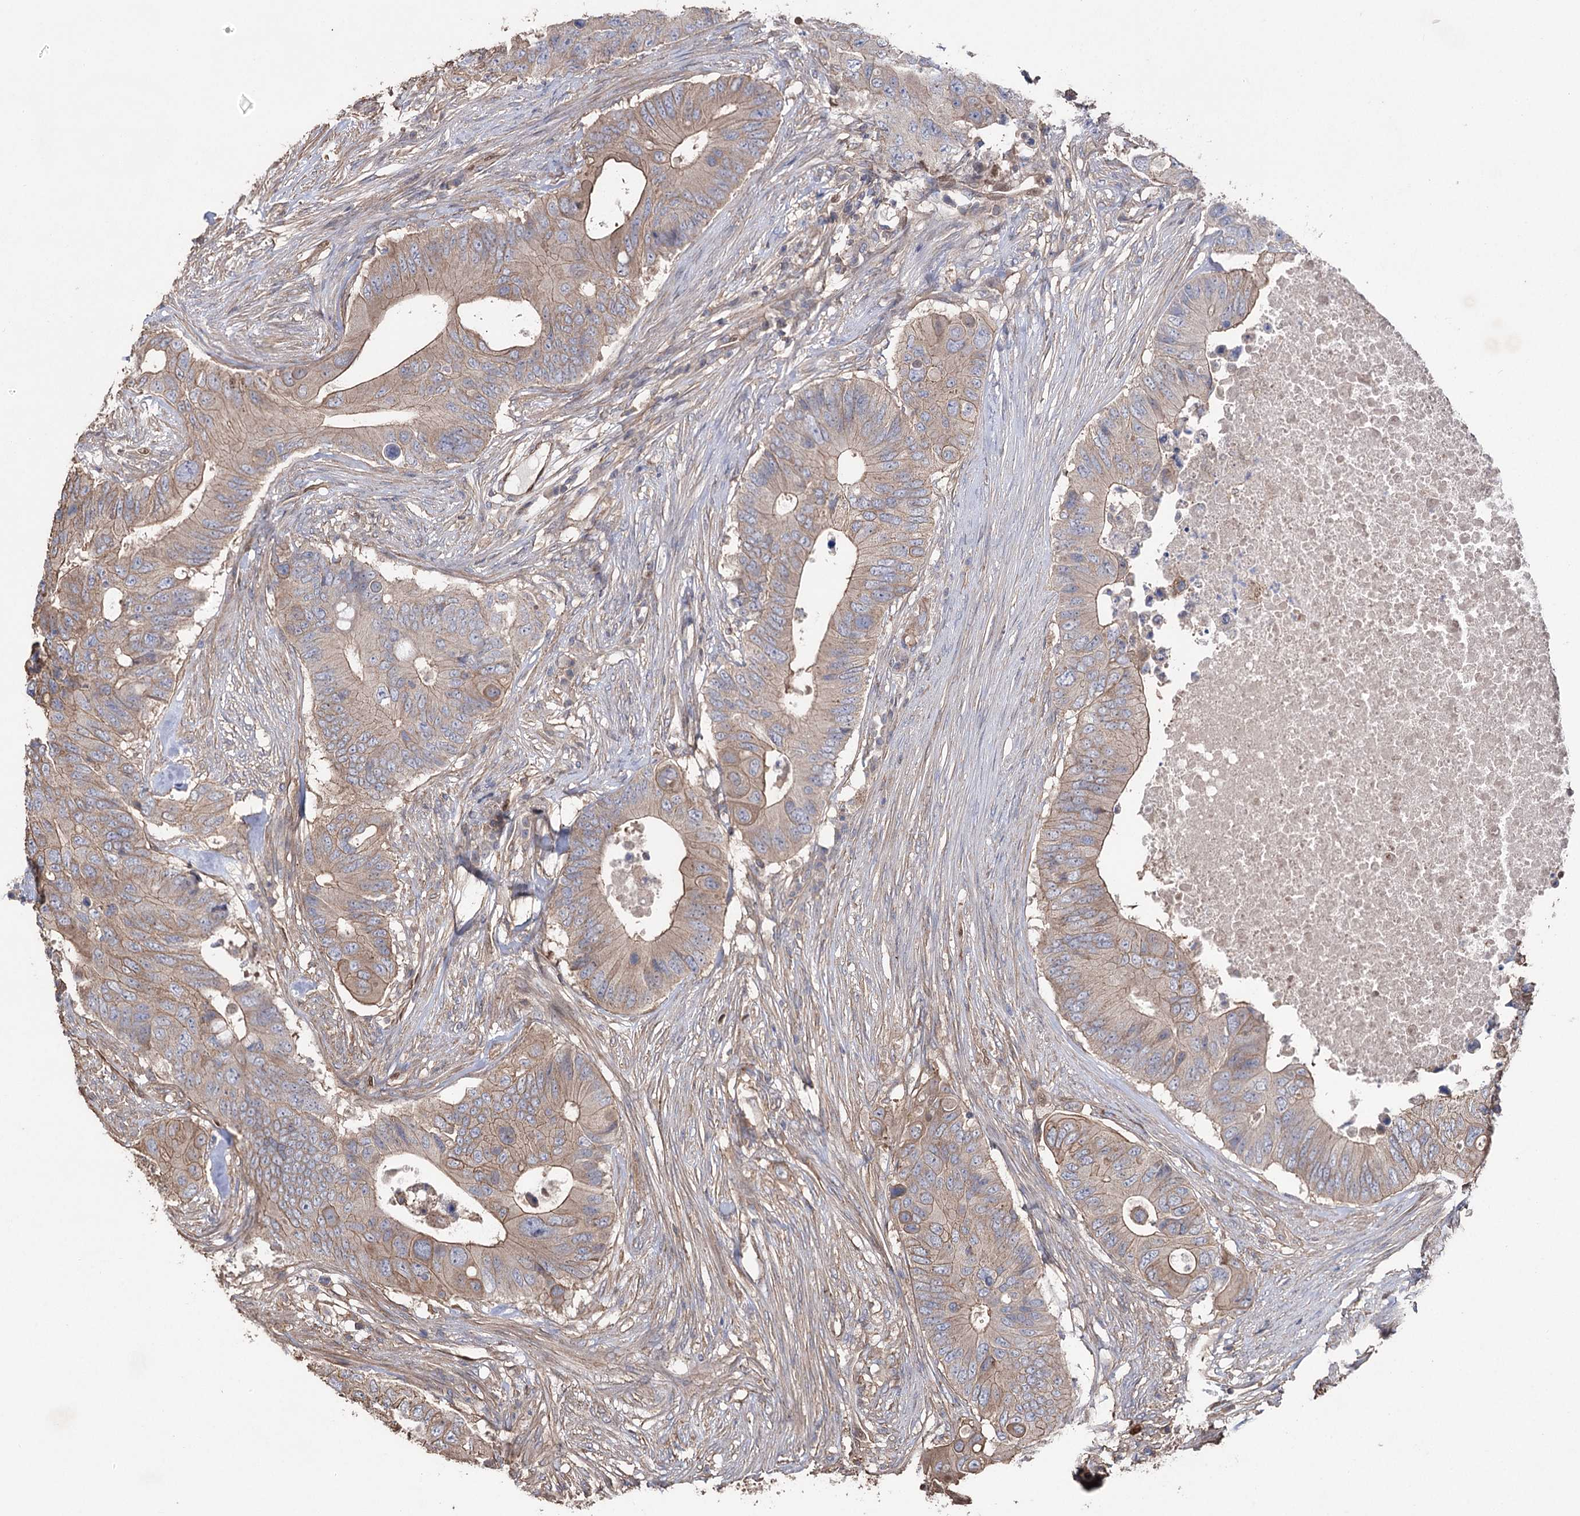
{"staining": {"intensity": "weak", "quantity": "25%-75%", "location": "cytoplasmic/membranous"}, "tissue": "colorectal cancer", "cell_type": "Tumor cells", "image_type": "cancer", "snomed": [{"axis": "morphology", "description": "Adenocarcinoma, NOS"}, {"axis": "topography", "description": "Colon"}], "caption": "High-power microscopy captured an immunohistochemistry image of colorectal cancer (adenocarcinoma), revealing weak cytoplasmic/membranous positivity in approximately 25%-75% of tumor cells.", "gene": "FAM13B", "patient": {"sex": "male", "age": 71}}